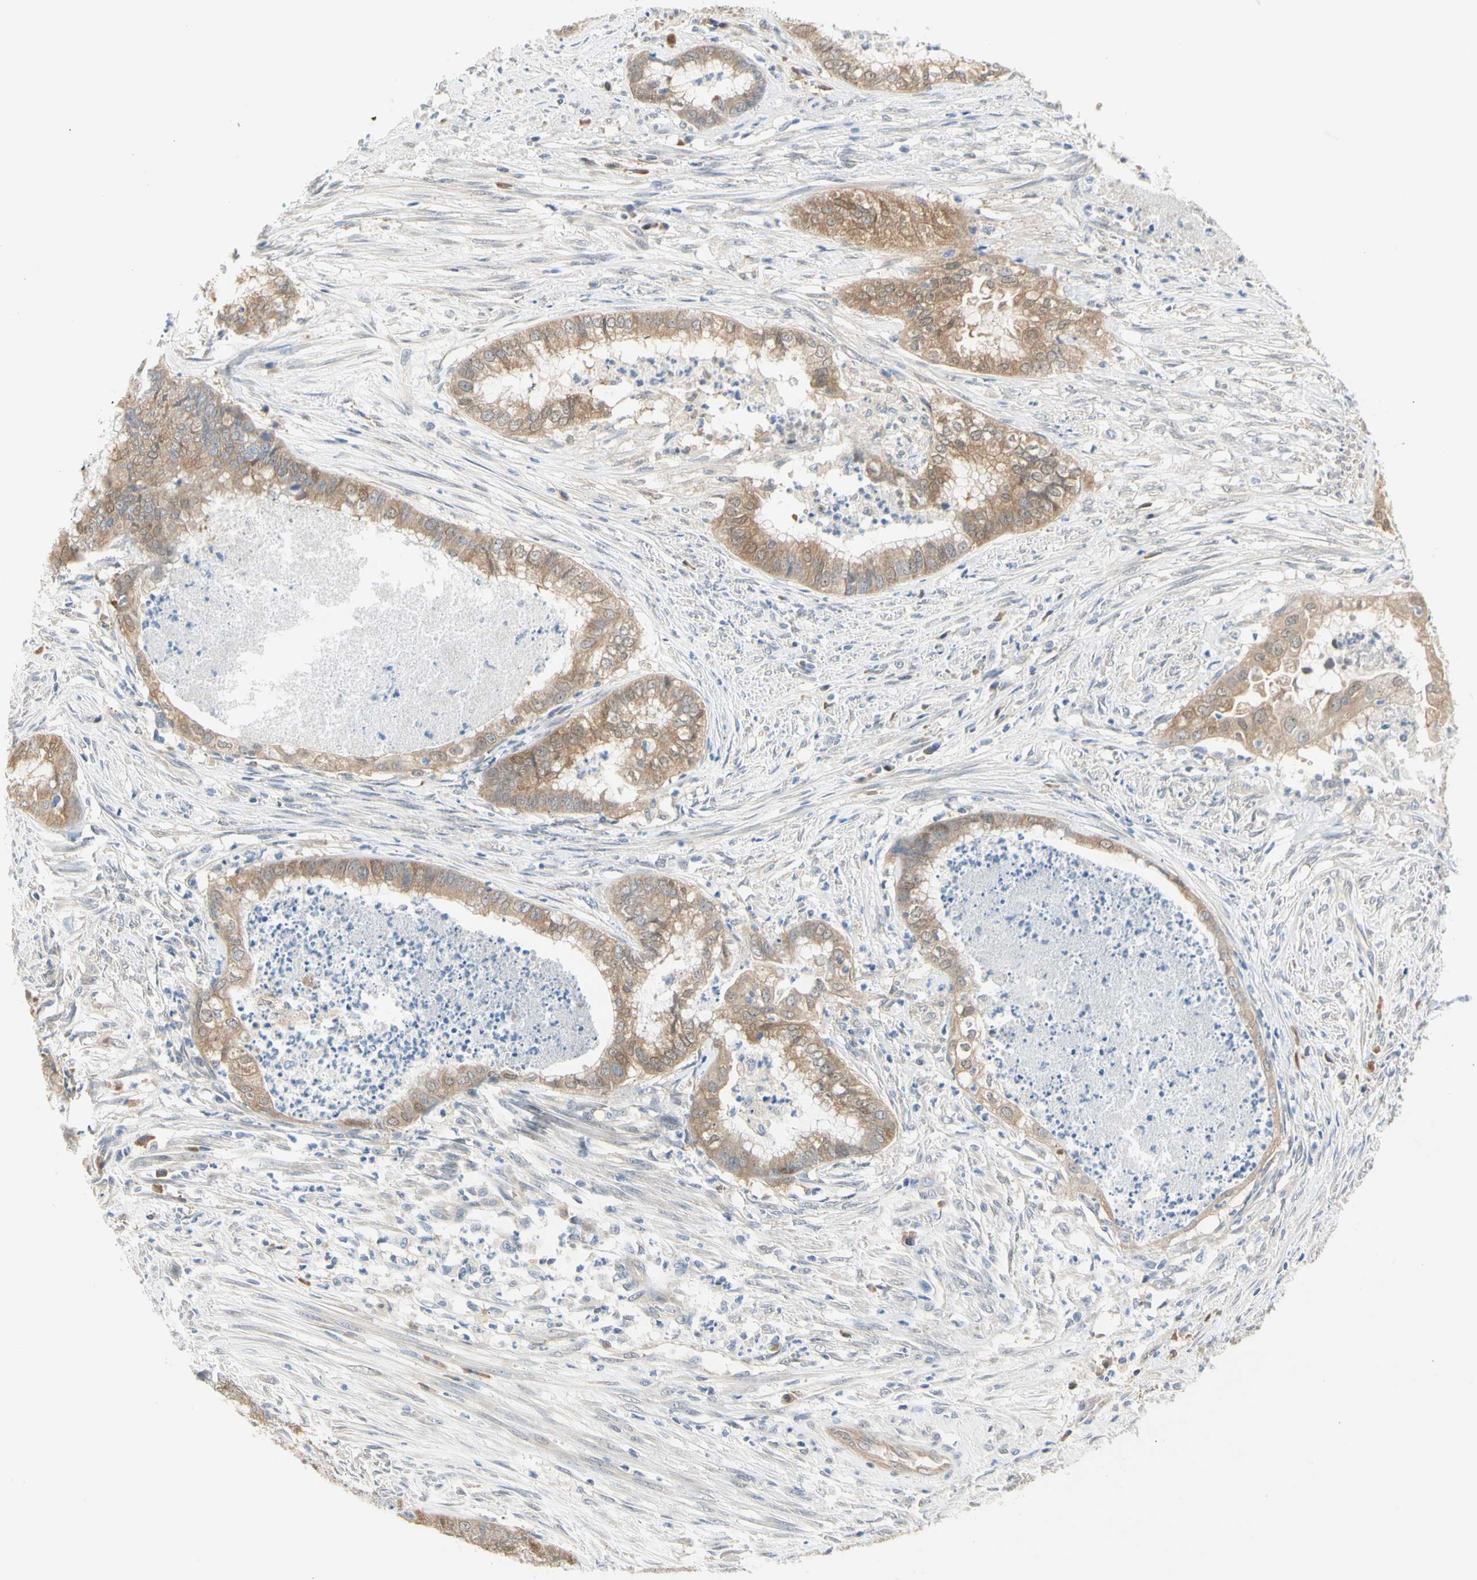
{"staining": {"intensity": "moderate", "quantity": ">75%", "location": "cytoplasmic/membranous"}, "tissue": "endometrial cancer", "cell_type": "Tumor cells", "image_type": "cancer", "snomed": [{"axis": "morphology", "description": "Necrosis, NOS"}, {"axis": "morphology", "description": "Adenocarcinoma, NOS"}, {"axis": "topography", "description": "Endometrium"}], "caption": "Immunohistochemical staining of adenocarcinoma (endometrial) exhibits moderate cytoplasmic/membranous protein positivity in approximately >75% of tumor cells.", "gene": "MPI", "patient": {"sex": "female", "age": 79}}